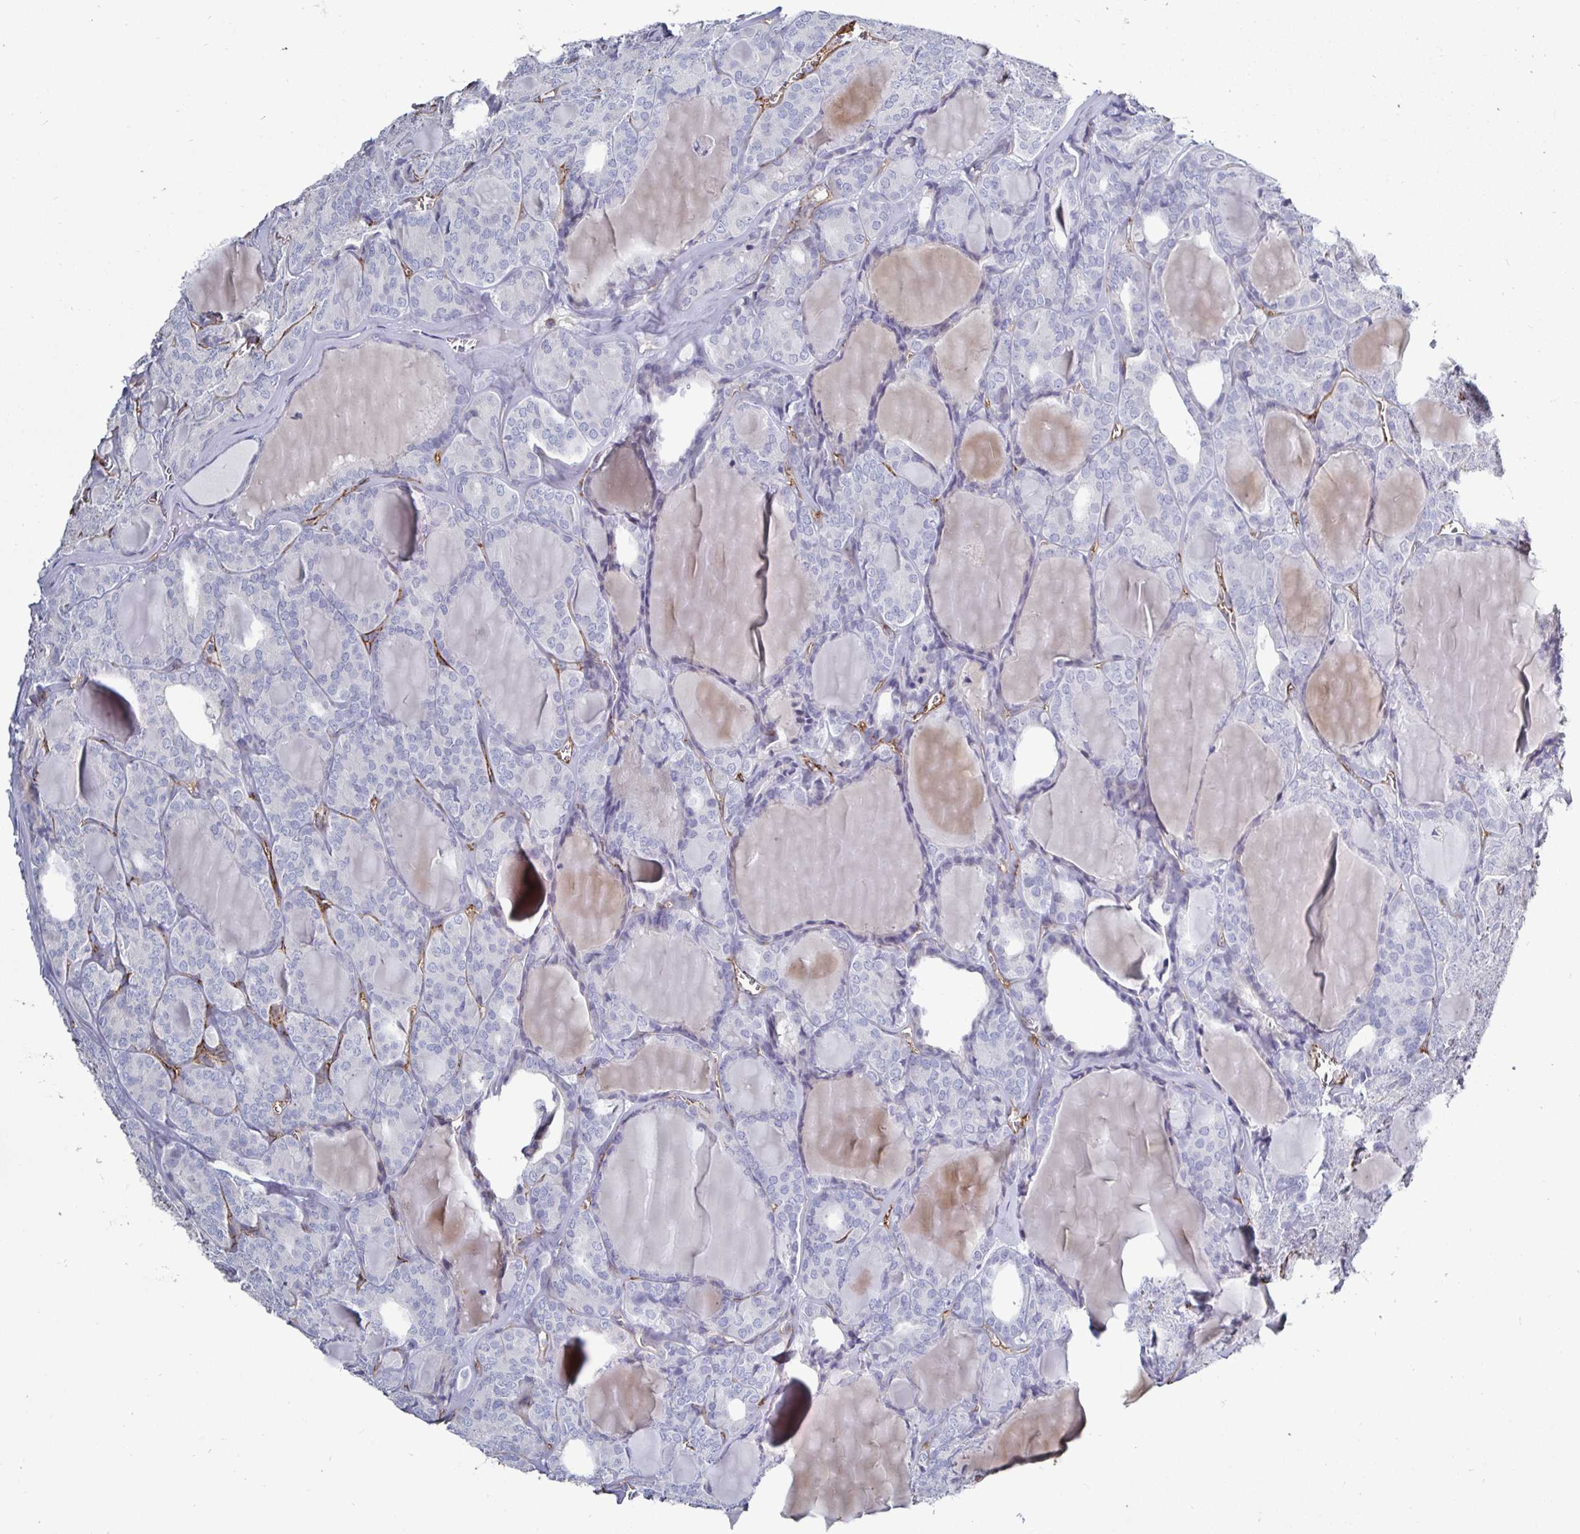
{"staining": {"intensity": "negative", "quantity": "none", "location": "none"}, "tissue": "thyroid cancer", "cell_type": "Tumor cells", "image_type": "cancer", "snomed": [{"axis": "morphology", "description": "Follicular adenoma carcinoma, NOS"}, {"axis": "topography", "description": "Thyroid gland"}], "caption": "An image of thyroid cancer (follicular adenoma carcinoma) stained for a protein reveals no brown staining in tumor cells. (DAB immunohistochemistry (IHC) visualized using brightfield microscopy, high magnification).", "gene": "ACSBG2", "patient": {"sex": "male", "age": 74}}